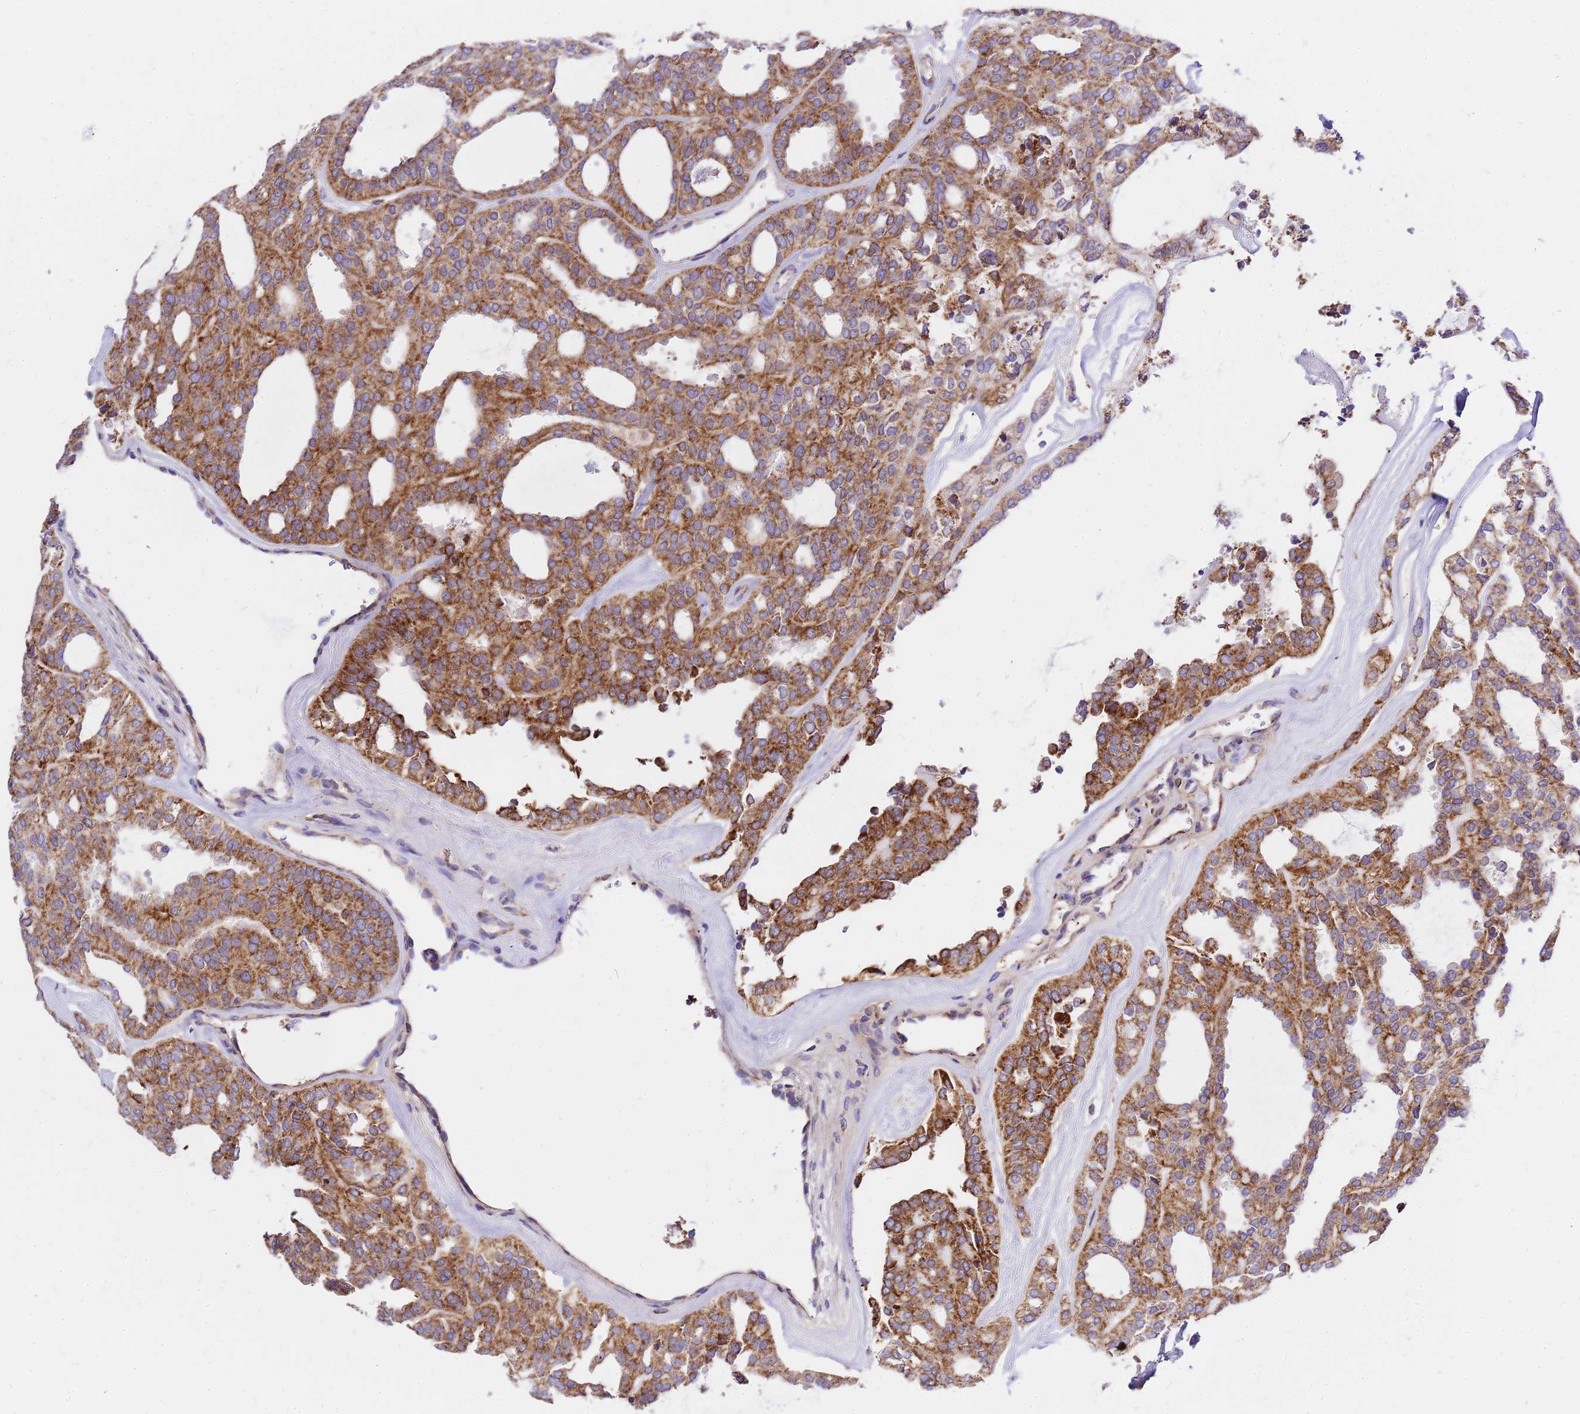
{"staining": {"intensity": "moderate", "quantity": ">75%", "location": "cytoplasmic/membranous"}, "tissue": "thyroid cancer", "cell_type": "Tumor cells", "image_type": "cancer", "snomed": [{"axis": "morphology", "description": "Follicular adenoma carcinoma, NOS"}, {"axis": "topography", "description": "Thyroid gland"}], "caption": "High-magnification brightfield microscopy of thyroid follicular adenoma carcinoma stained with DAB (3,3'-diaminobenzidine) (brown) and counterstained with hematoxylin (blue). tumor cells exhibit moderate cytoplasmic/membranous positivity is present in approximately>75% of cells. The protein is shown in brown color, while the nuclei are stained blue.", "gene": "MRPS26", "patient": {"sex": "male", "age": 75}}